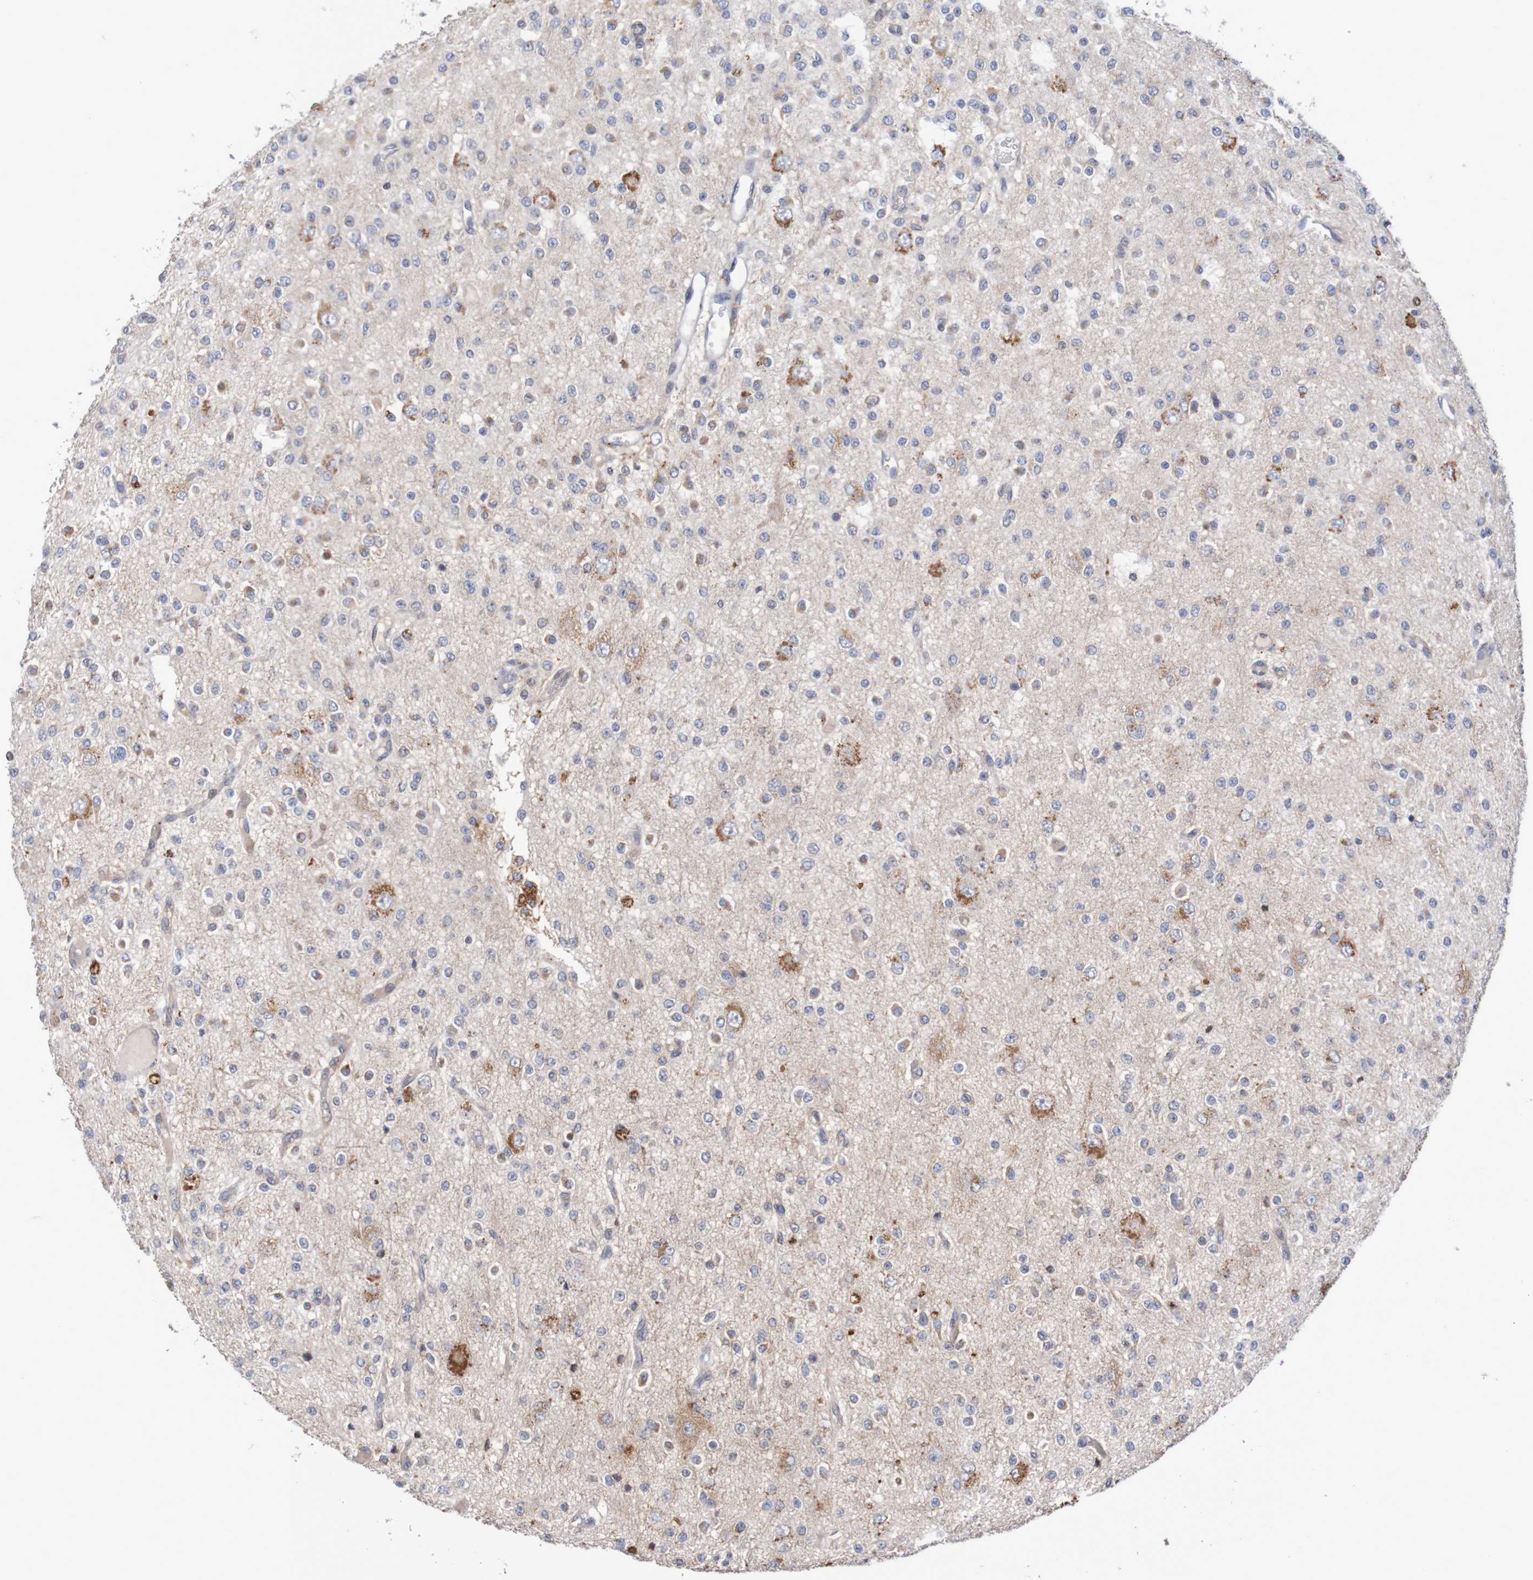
{"staining": {"intensity": "moderate", "quantity": "<25%", "location": "cytoplasmic/membranous"}, "tissue": "glioma", "cell_type": "Tumor cells", "image_type": "cancer", "snomed": [{"axis": "morphology", "description": "Glioma, malignant, Low grade"}, {"axis": "topography", "description": "Brain"}], "caption": "Glioma stained for a protein shows moderate cytoplasmic/membranous positivity in tumor cells. The protein is stained brown, and the nuclei are stained in blue (DAB (3,3'-diaminobenzidine) IHC with brightfield microscopy, high magnification).", "gene": "FBP2", "patient": {"sex": "male", "age": 38}}